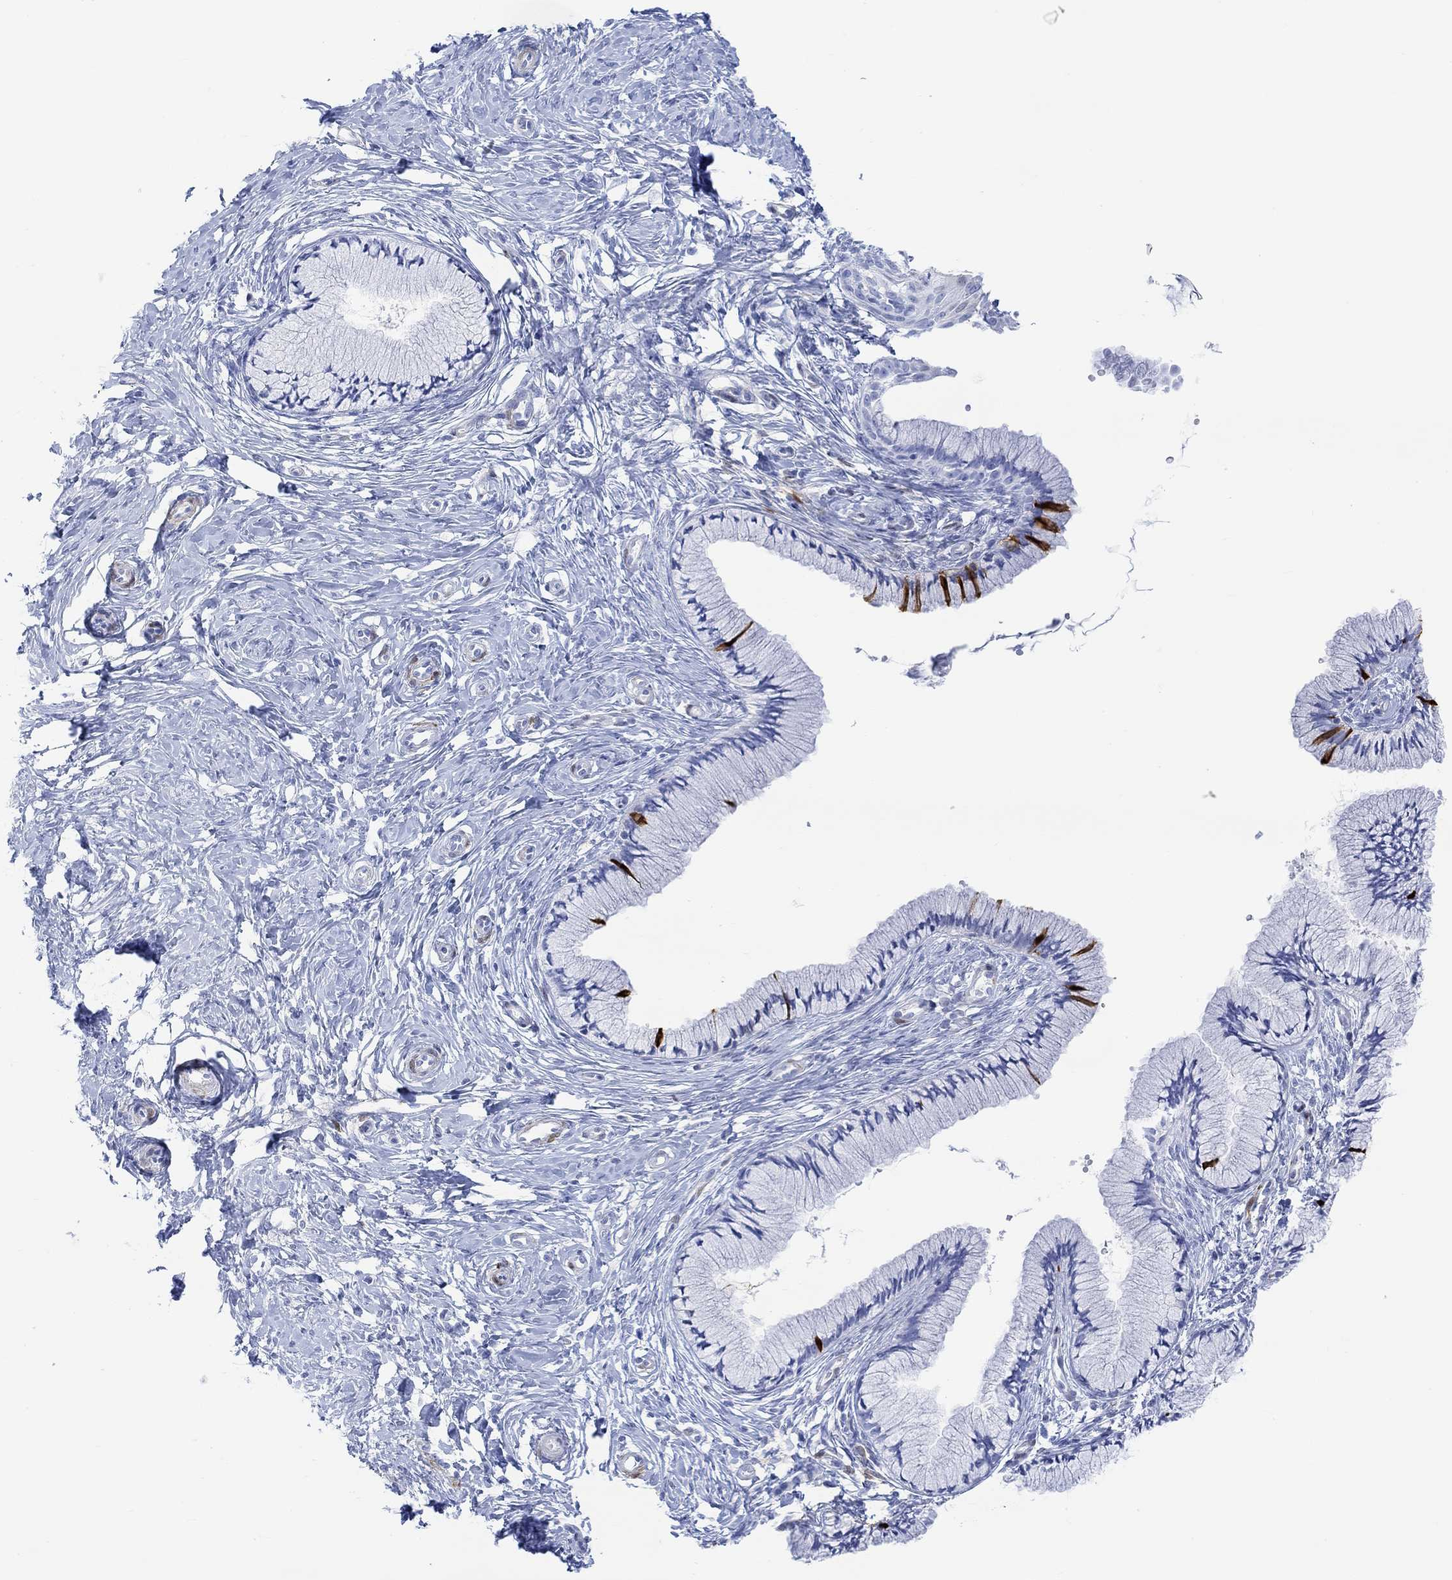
{"staining": {"intensity": "strong", "quantity": "<25%", "location": "cytoplasmic/membranous,nuclear"}, "tissue": "cervix", "cell_type": "Glandular cells", "image_type": "normal", "snomed": [{"axis": "morphology", "description": "Normal tissue, NOS"}, {"axis": "topography", "description": "Cervix"}], "caption": "Human cervix stained with a brown dye demonstrates strong cytoplasmic/membranous,nuclear positive staining in approximately <25% of glandular cells.", "gene": "TPPP3", "patient": {"sex": "female", "age": 37}}